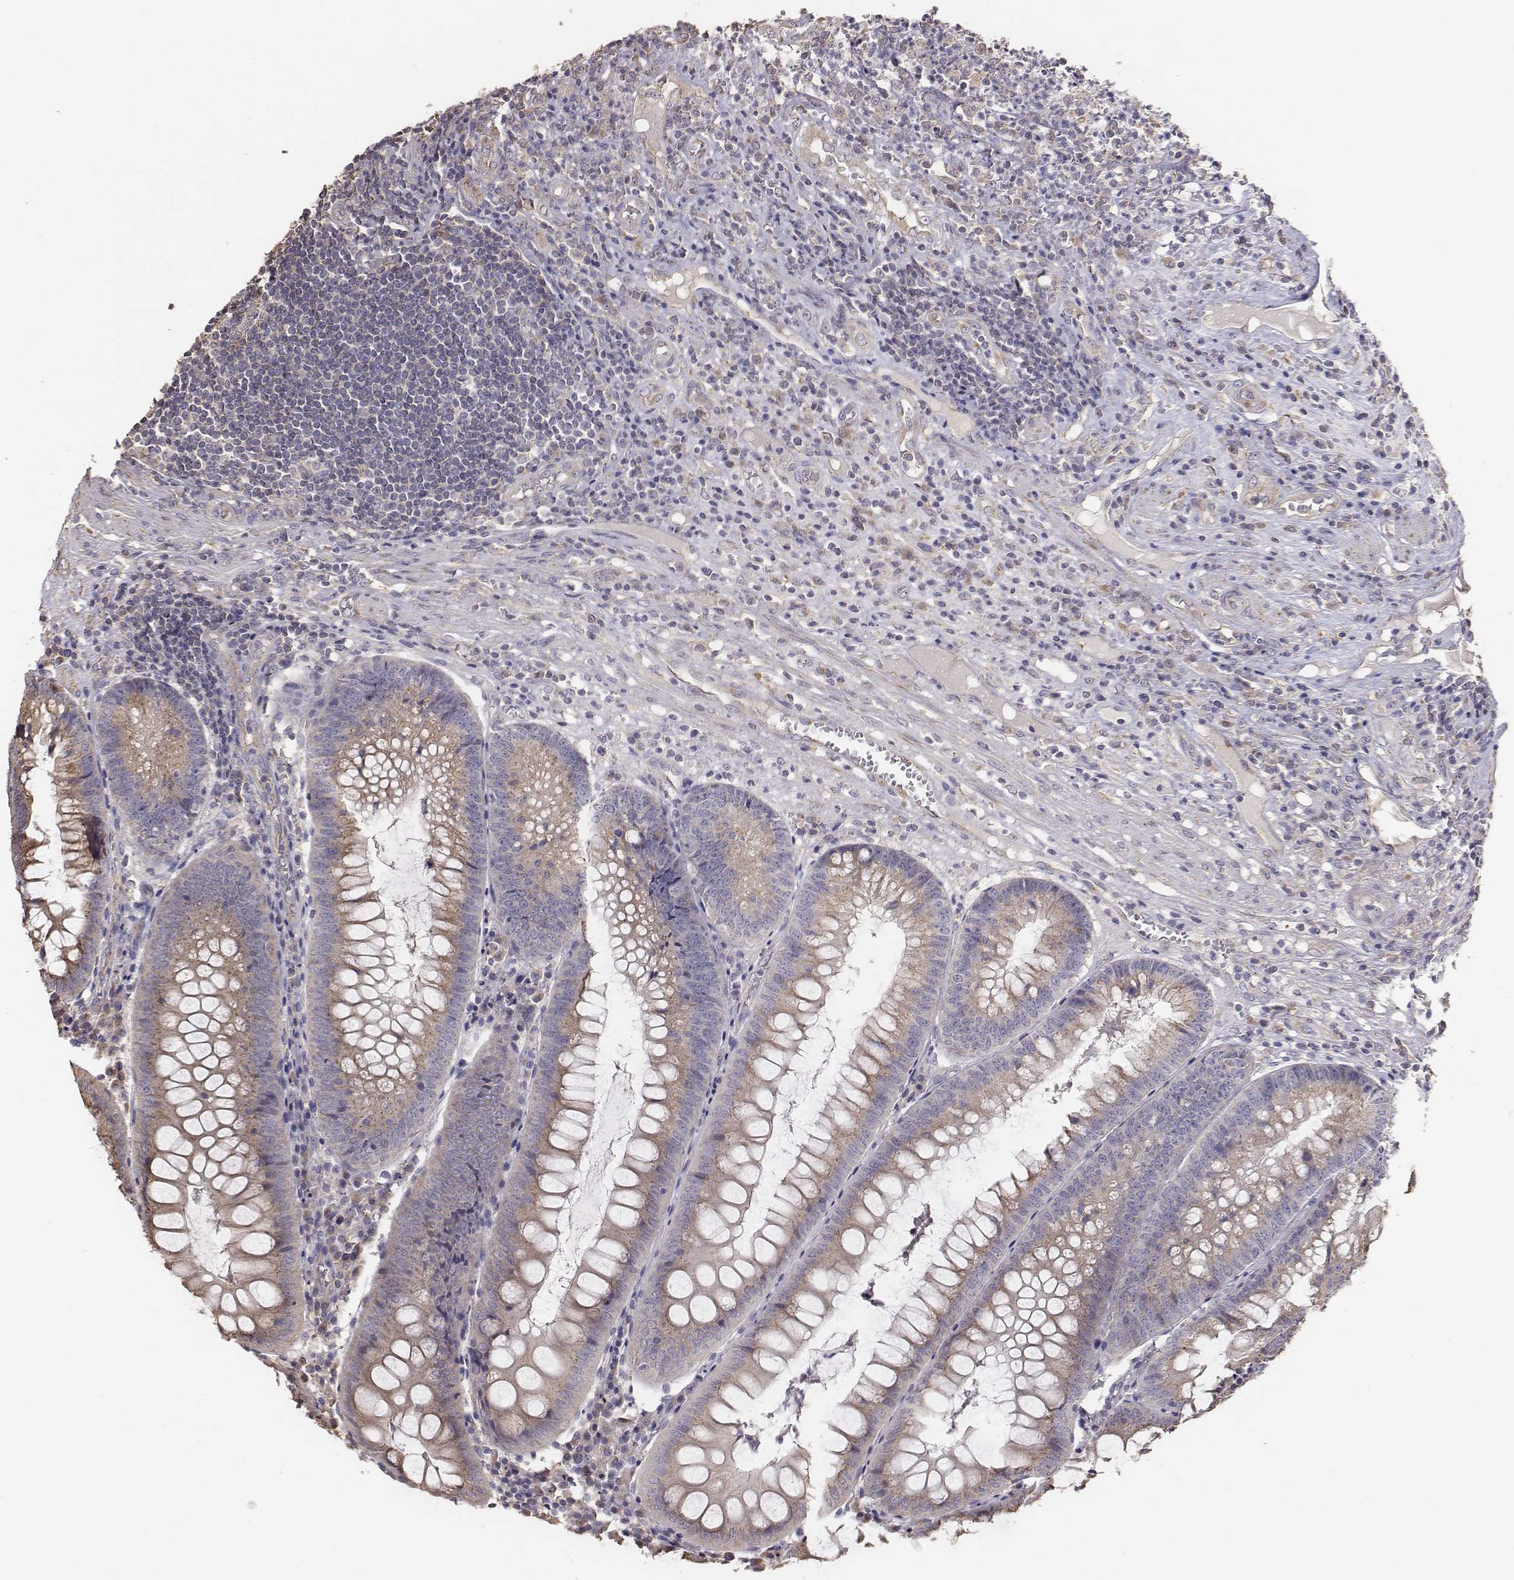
{"staining": {"intensity": "weak", "quantity": ">75%", "location": "cytoplasmic/membranous"}, "tissue": "appendix", "cell_type": "Glandular cells", "image_type": "normal", "snomed": [{"axis": "morphology", "description": "Normal tissue, NOS"}, {"axis": "morphology", "description": "Inflammation, NOS"}, {"axis": "topography", "description": "Appendix"}], "caption": "Brown immunohistochemical staining in unremarkable appendix exhibits weak cytoplasmic/membranous positivity in approximately >75% of glandular cells. (brown staining indicates protein expression, while blue staining denotes nuclei).", "gene": "AP1B1", "patient": {"sex": "male", "age": 16}}